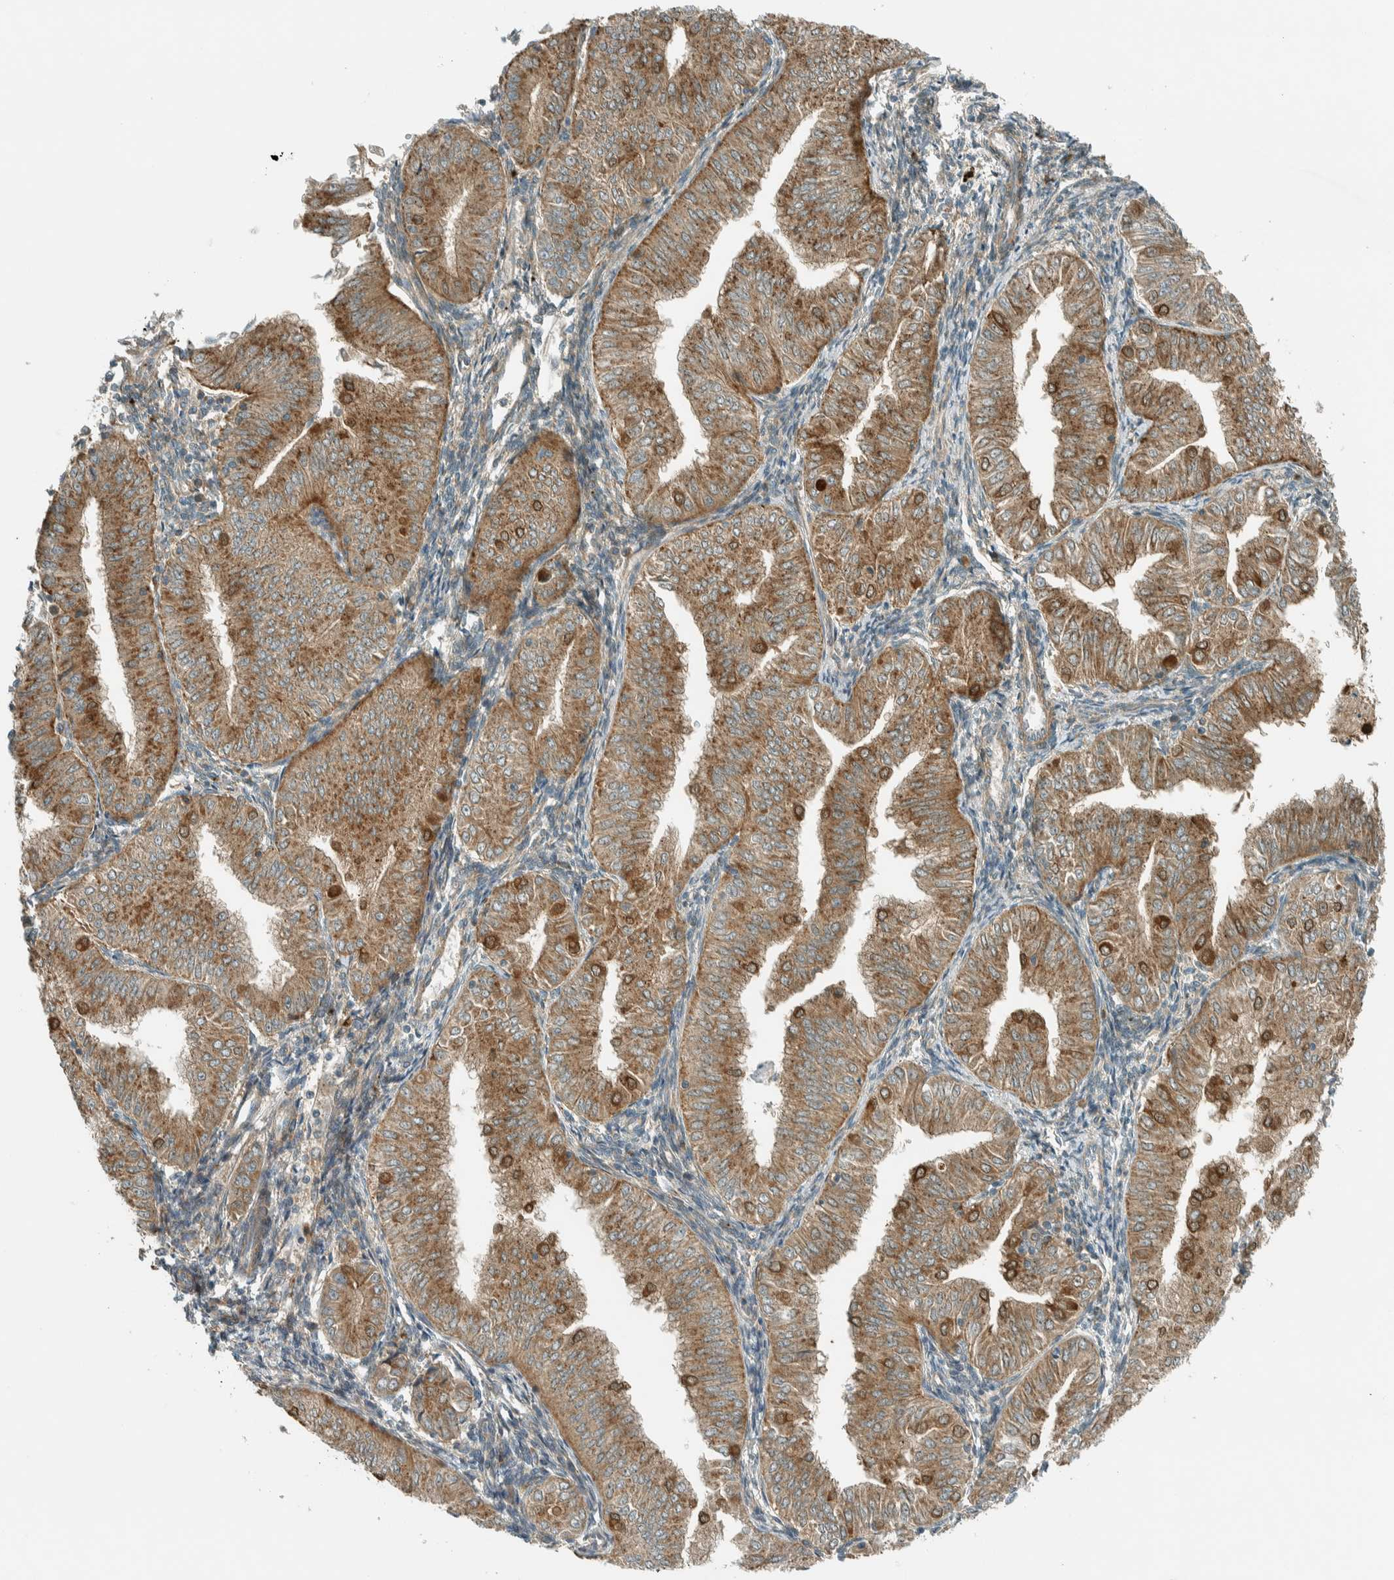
{"staining": {"intensity": "strong", "quantity": "25%-75%", "location": "cytoplasmic/membranous"}, "tissue": "endometrial cancer", "cell_type": "Tumor cells", "image_type": "cancer", "snomed": [{"axis": "morphology", "description": "Normal tissue, NOS"}, {"axis": "morphology", "description": "Adenocarcinoma, NOS"}, {"axis": "topography", "description": "Endometrium"}], "caption": "Human endometrial adenocarcinoma stained with a protein marker displays strong staining in tumor cells.", "gene": "EXOC7", "patient": {"sex": "female", "age": 53}}